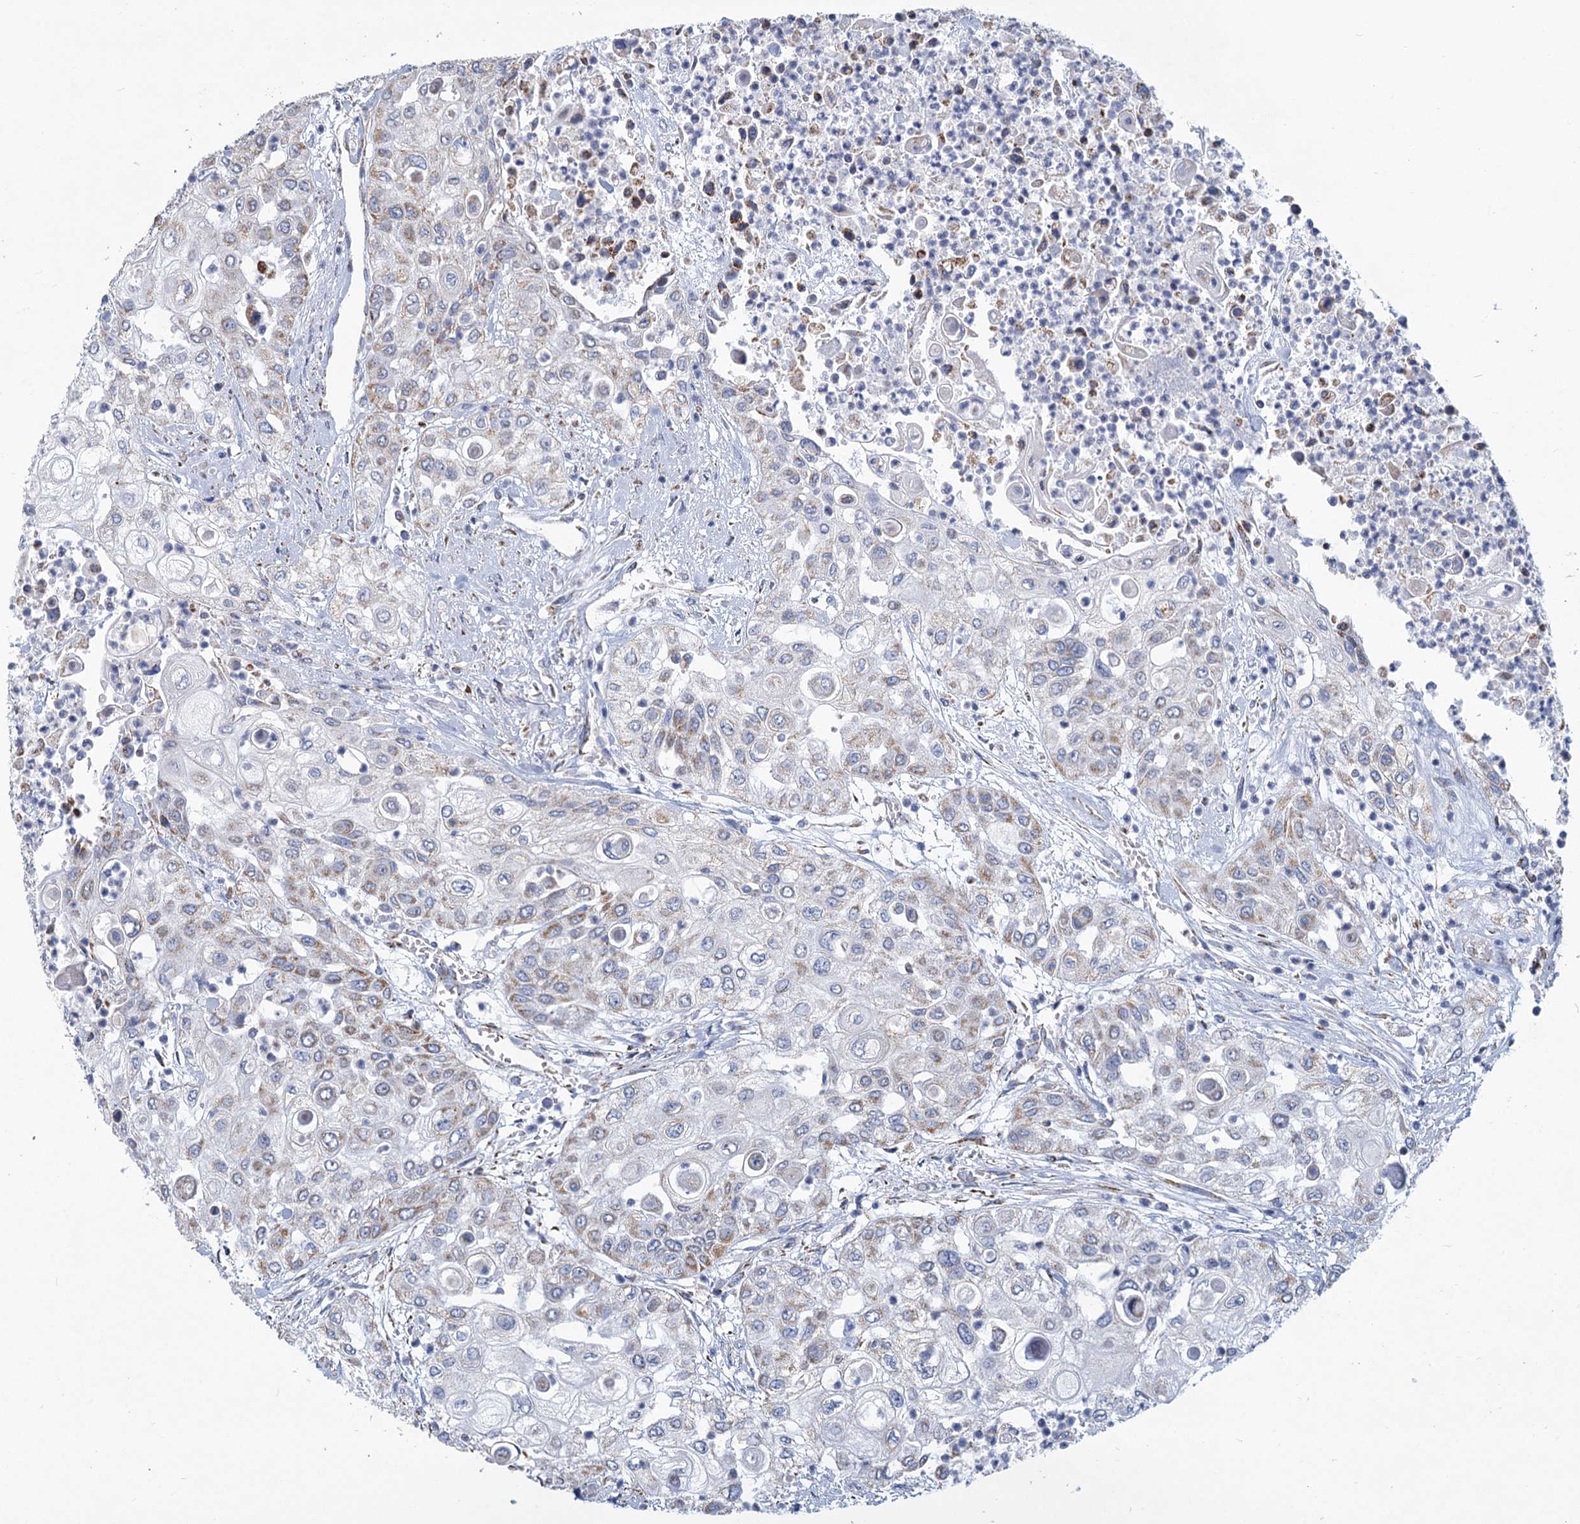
{"staining": {"intensity": "weak", "quantity": "25%-75%", "location": "cytoplasmic/membranous"}, "tissue": "urothelial cancer", "cell_type": "Tumor cells", "image_type": "cancer", "snomed": [{"axis": "morphology", "description": "Urothelial carcinoma, High grade"}, {"axis": "topography", "description": "Urinary bladder"}], "caption": "High-power microscopy captured an immunohistochemistry micrograph of urothelial carcinoma (high-grade), revealing weak cytoplasmic/membranous expression in approximately 25%-75% of tumor cells. (Stains: DAB in brown, nuclei in blue, Microscopy: brightfield microscopy at high magnification).", "gene": "NDUFC2", "patient": {"sex": "female", "age": 79}}